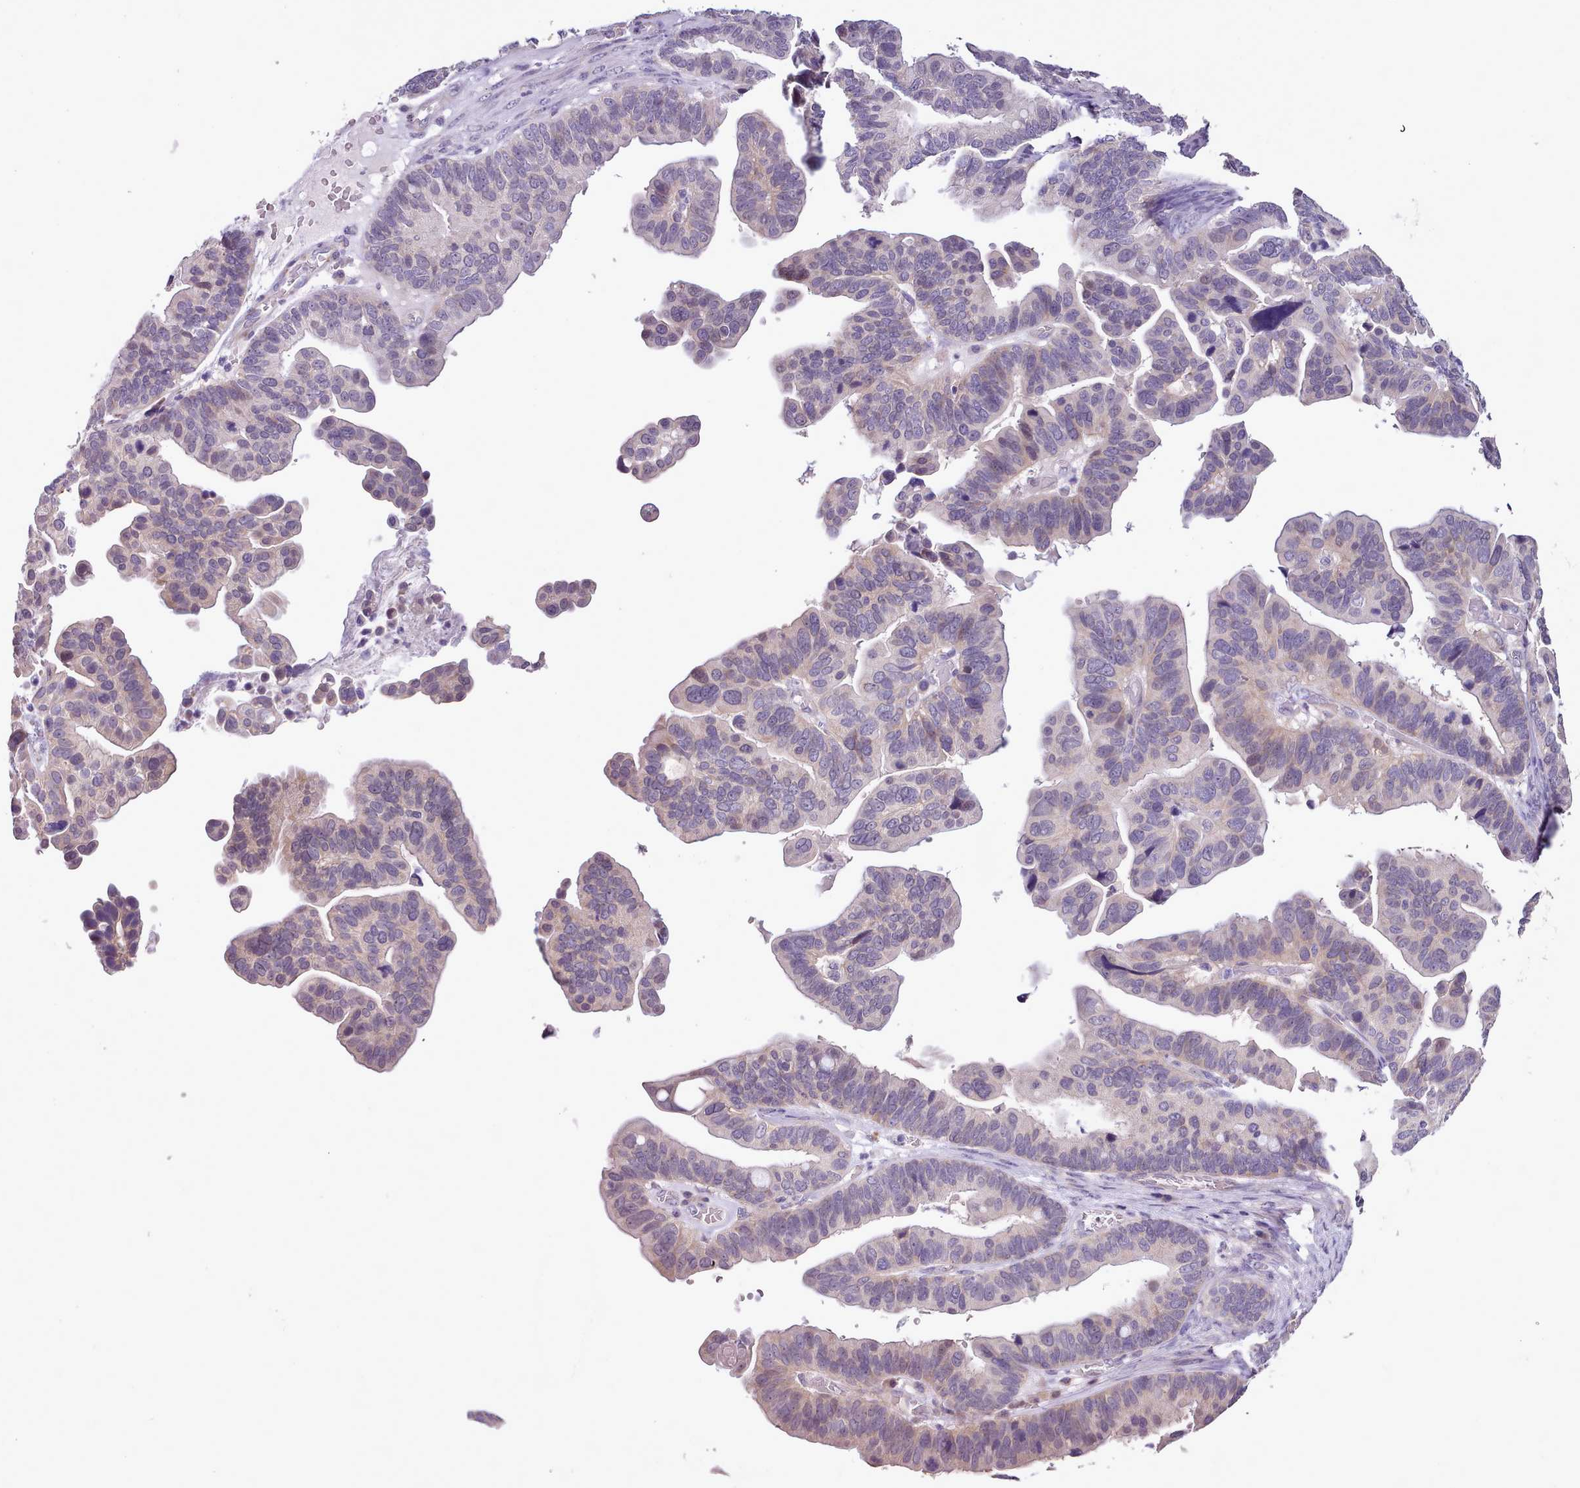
{"staining": {"intensity": "moderate", "quantity": "25%-75%", "location": "cytoplasmic/membranous"}, "tissue": "ovarian cancer", "cell_type": "Tumor cells", "image_type": "cancer", "snomed": [{"axis": "morphology", "description": "Cystadenocarcinoma, serous, NOS"}, {"axis": "topography", "description": "Ovary"}], "caption": "IHC micrograph of neoplastic tissue: human ovarian cancer (serous cystadenocarcinoma) stained using immunohistochemistry exhibits medium levels of moderate protein expression localized specifically in the cytoplasmic/membranous of tumor cells, appearing as a cytoplasmic/membranous brown color.", "gene": "SETX", "patient": {"sex": "female", "age": 56}}